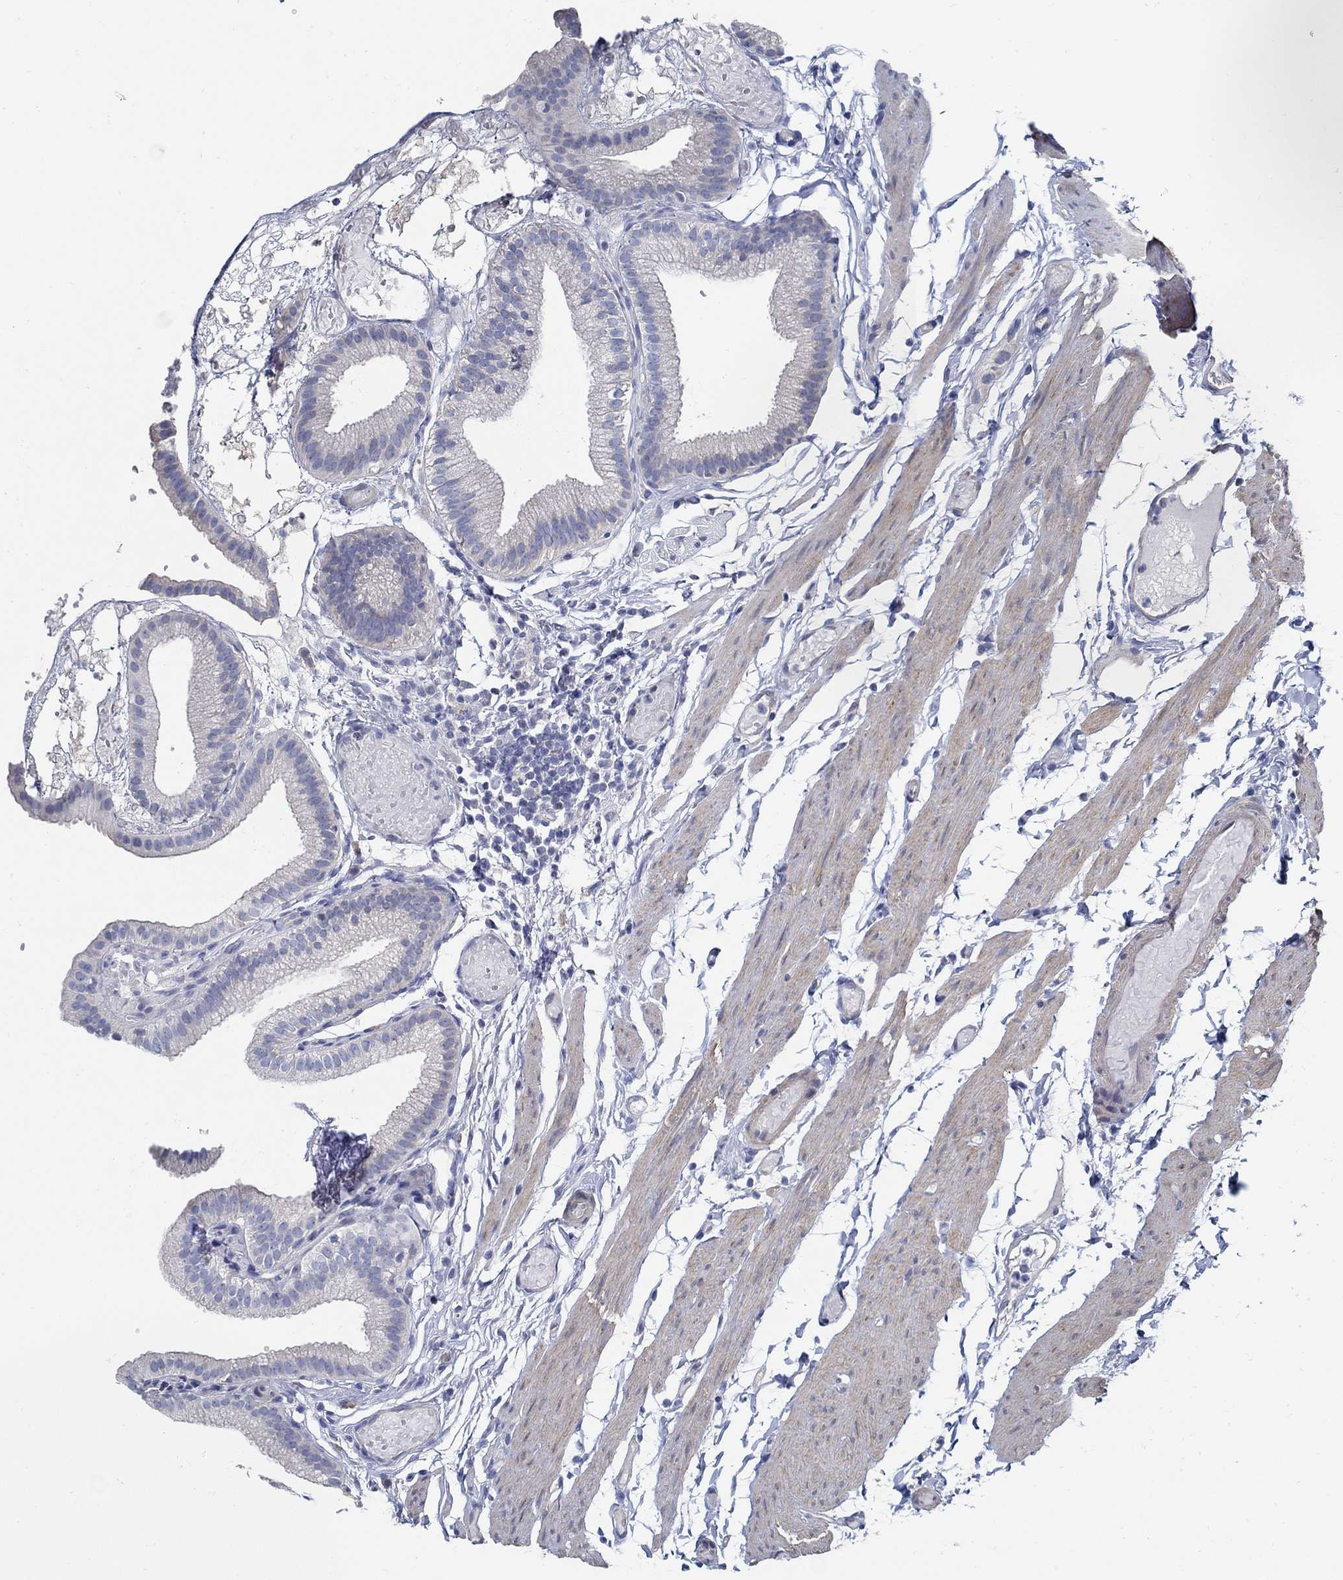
{"staining": {"intensity": "negative", "quantity": "none", "location": "none"}, "tissue": "gallbladder", "cell_type": "Glandular cells", "image_type": "normal", "snomed": [{"axis": "morphology", "description": "Normal tissue, NOS"}, {"axis": "topography", "description": "Gallbladder"}], "caption": "Human gallbladder stained for a protein using immunohistochemistry (IHC) reveals no expression in glandular cells.", "gene": "C15orf39", "patient": {"sex": "female", "age": 45}}